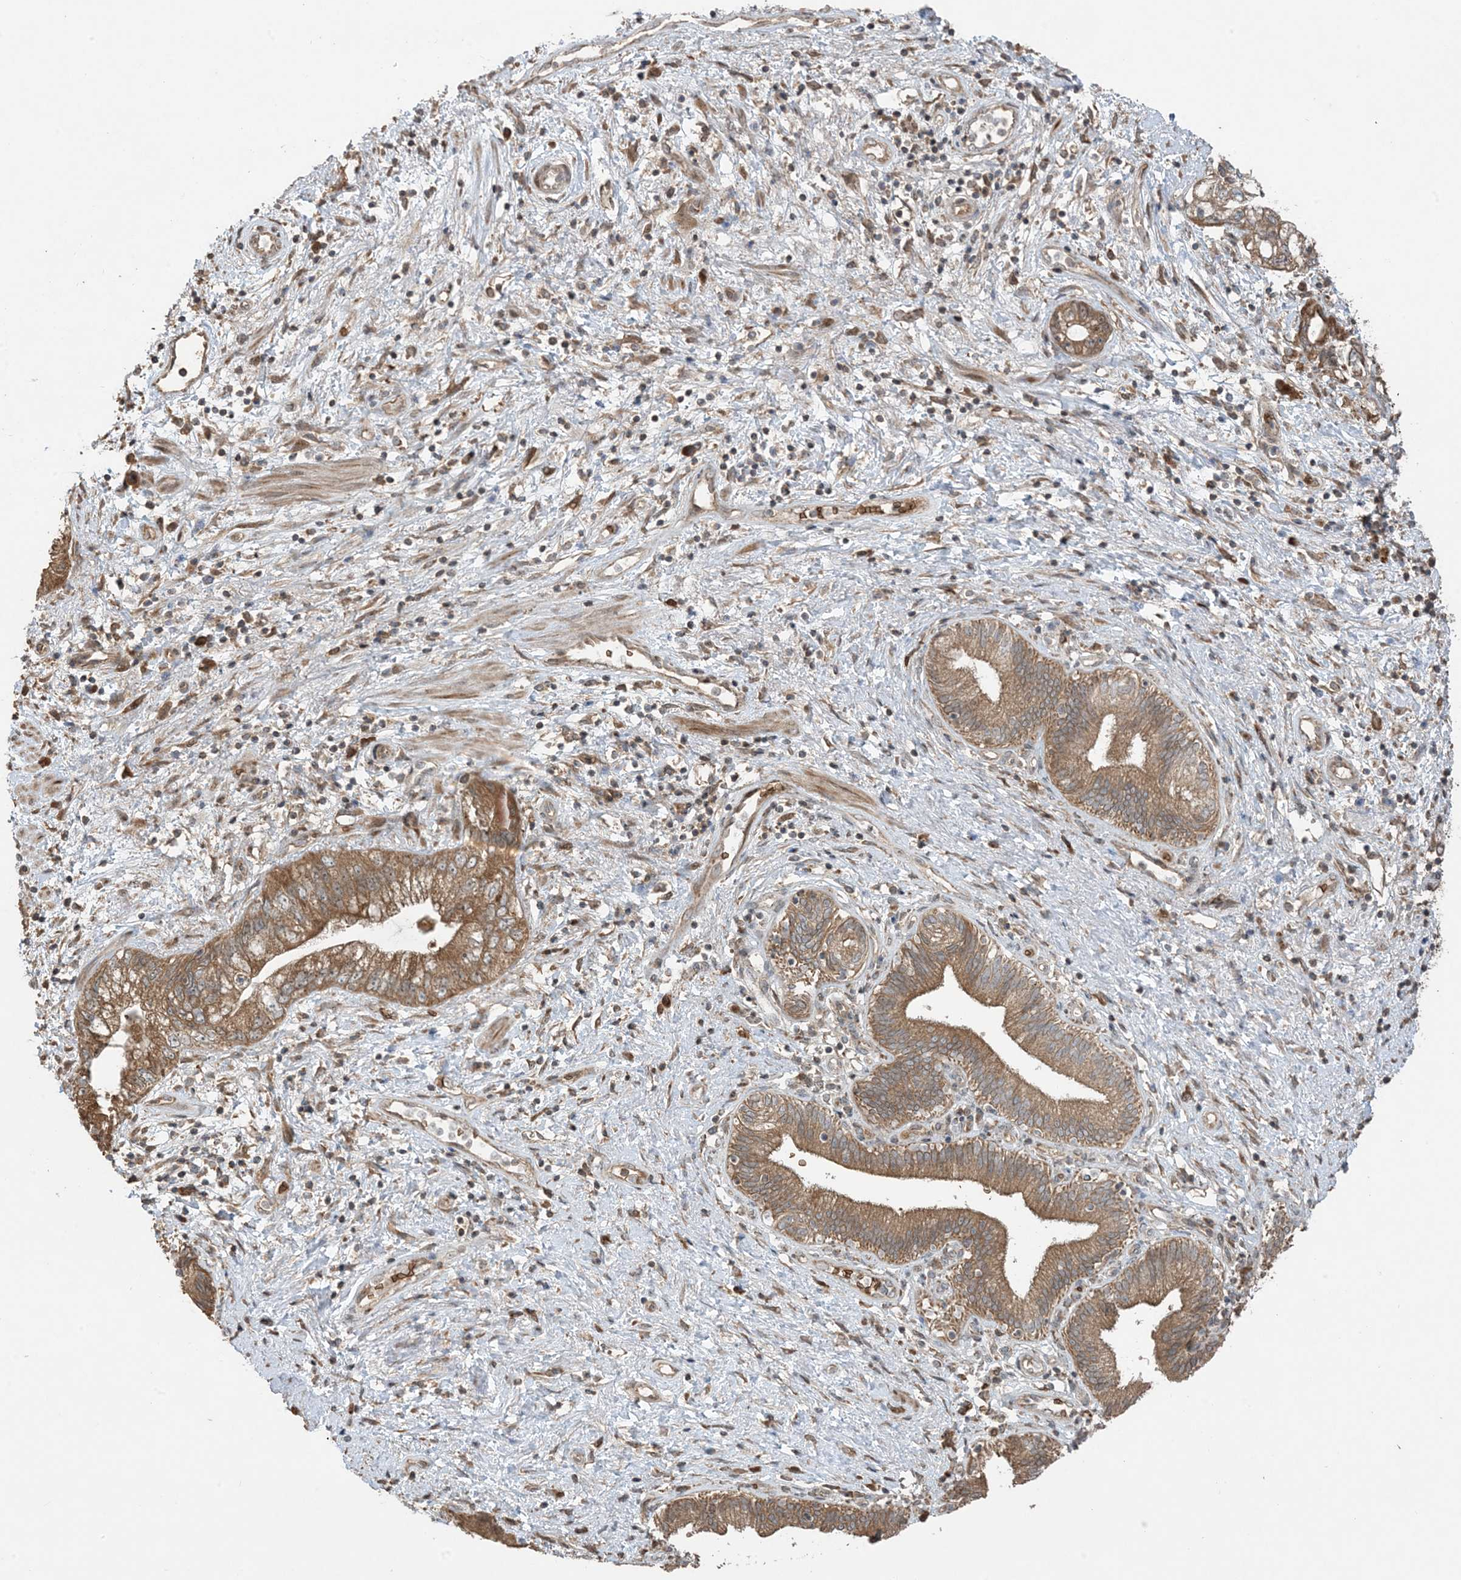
{"staining": {"intensity": "moderate", "quantity": ">75%", "location": "cytoplasmic/membranous"}, "tissue": "pancreatic cancer", "cell_type": "Tumor cells", "image_type": "cancer", "snomed": [{"axis": "morphology", "description": "Adenocarcinoma, NOS"}, {"axis": "topography", "description": "Pancreas"}], "caption": "Human pancreatic adenocarcinoma stained with a protein marker exhibits moderate staining in tumor cells.", "gene": "PUSL1", "patient": {"sex": "female", "age": 73}}